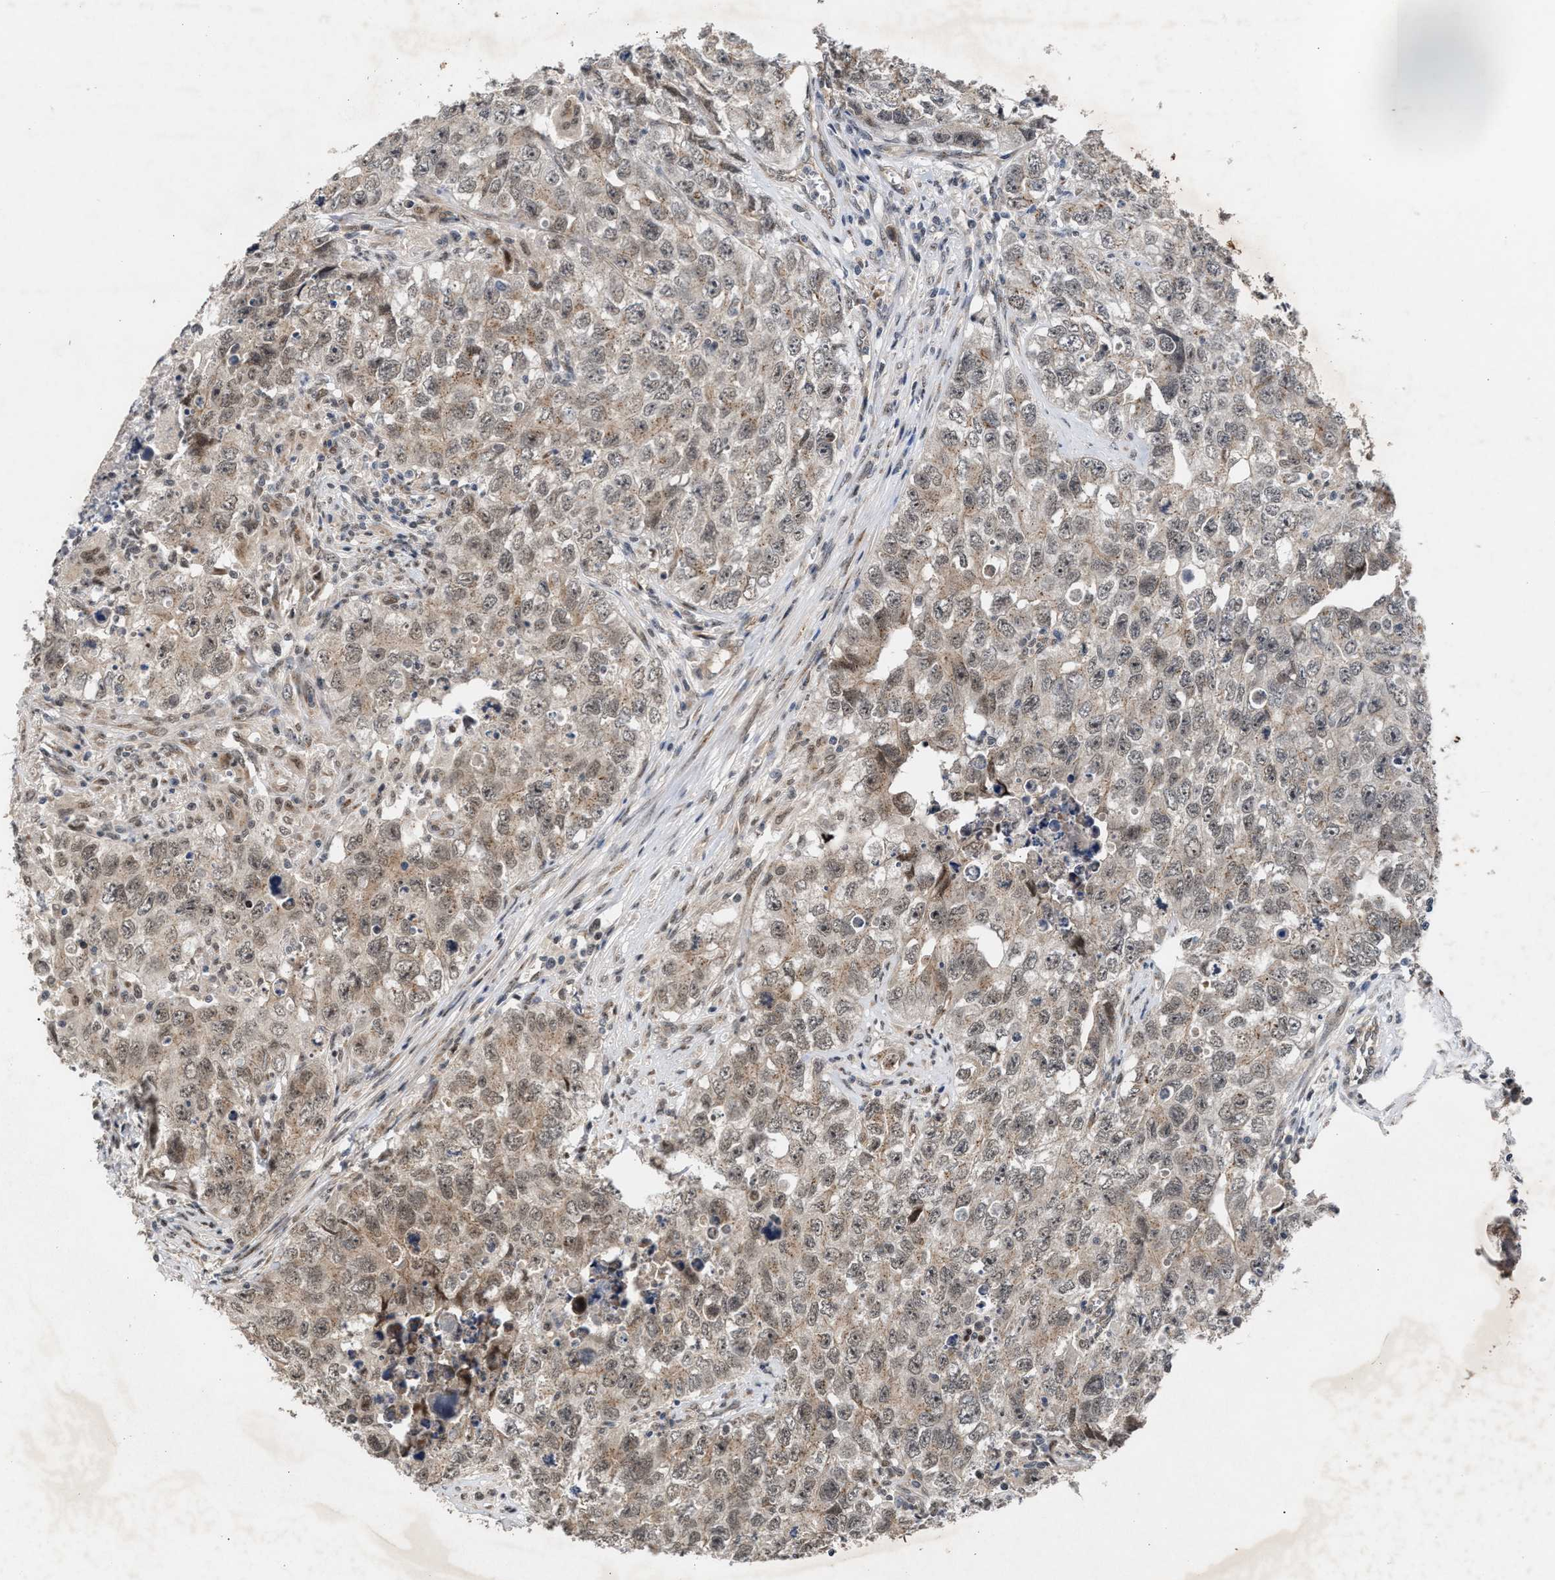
{"staining": {"intensity": "weak", "quantity": ">75%", "location": "cytoplasmic/membranous"}, "tissue": "testis cancer", "cell_type": "Tumor cells", "image_type": "cancer", "snomed": [{"axis": "morphology", "description": "Seminoma, NOS"}, {"axis": "morphology", "description": "Carcinoma, Embryonal, NOS"}, {"axis": "topography", "description": "Testis"}], "caption": "IHC (DAB (3,3'-diaminobenzidine)) staining of testis cancer displays weak cytoplasmic/membranous protein positivity in about >75% of tumor cells.", "gene": "MKNK2", "patient": {"sex": "male", "age": 43}}